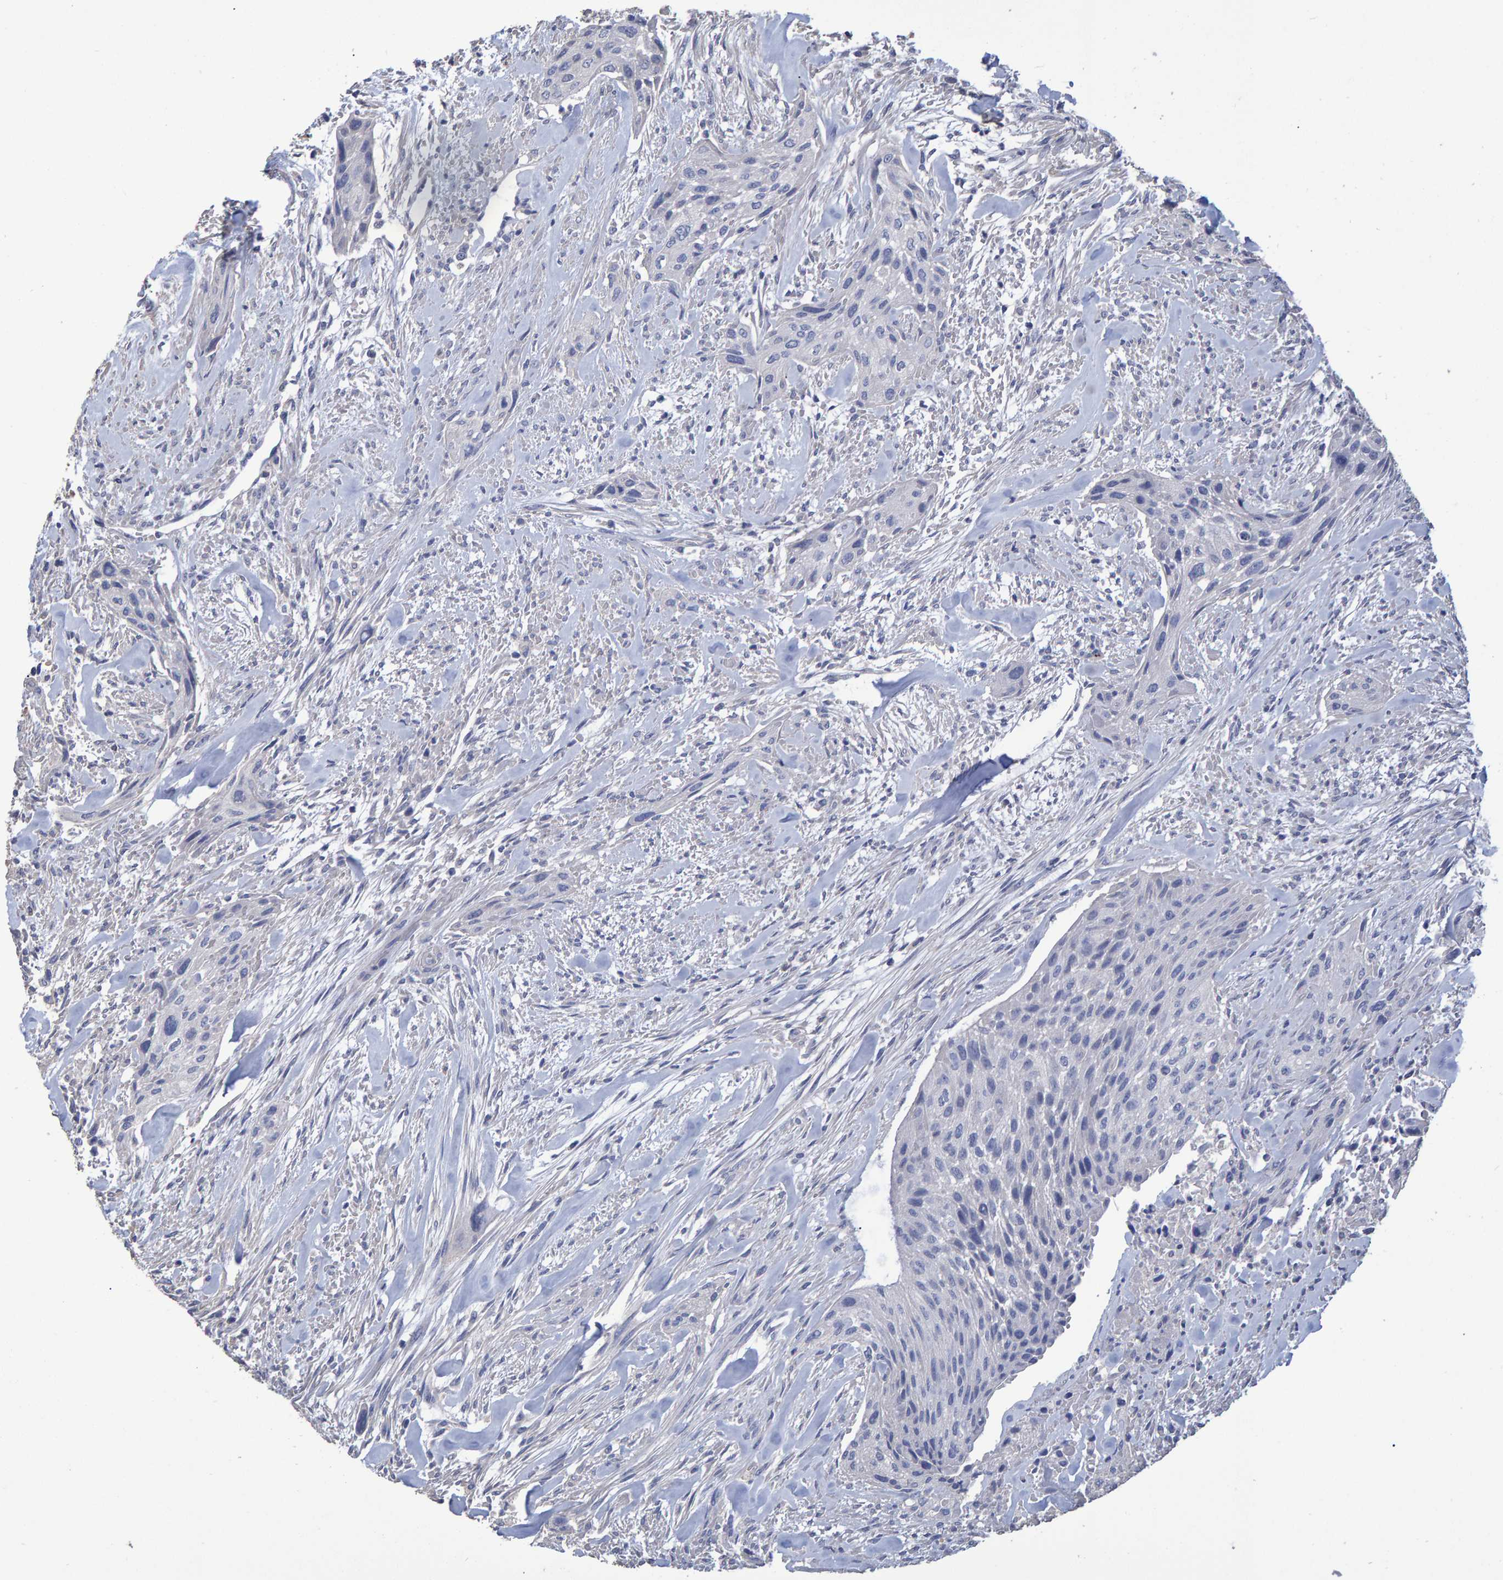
{"staining": {"intensity": "negative", "quantity": "none", "location": "none"}, "tissue": "urothelial cancer", "cell_type": "Tumor cells", "image_type": "cancer", "snomed": [{"axis": "morphology", "description": "Urothelial carcinoma, Low grade"}, {"axis": "morphology", "description": "Urothelial carcinoma, High grade"}, {"axis": "topography", "description": "Urinary bladder"}], "caption": "This is an immunohistochemistry (IHC) histopathology image of human urothelial carcinoma (high-grade). There is no expression in tumor cells.", "gene": "HEMGN", "patient": {"sex": "male", "age": 35}}